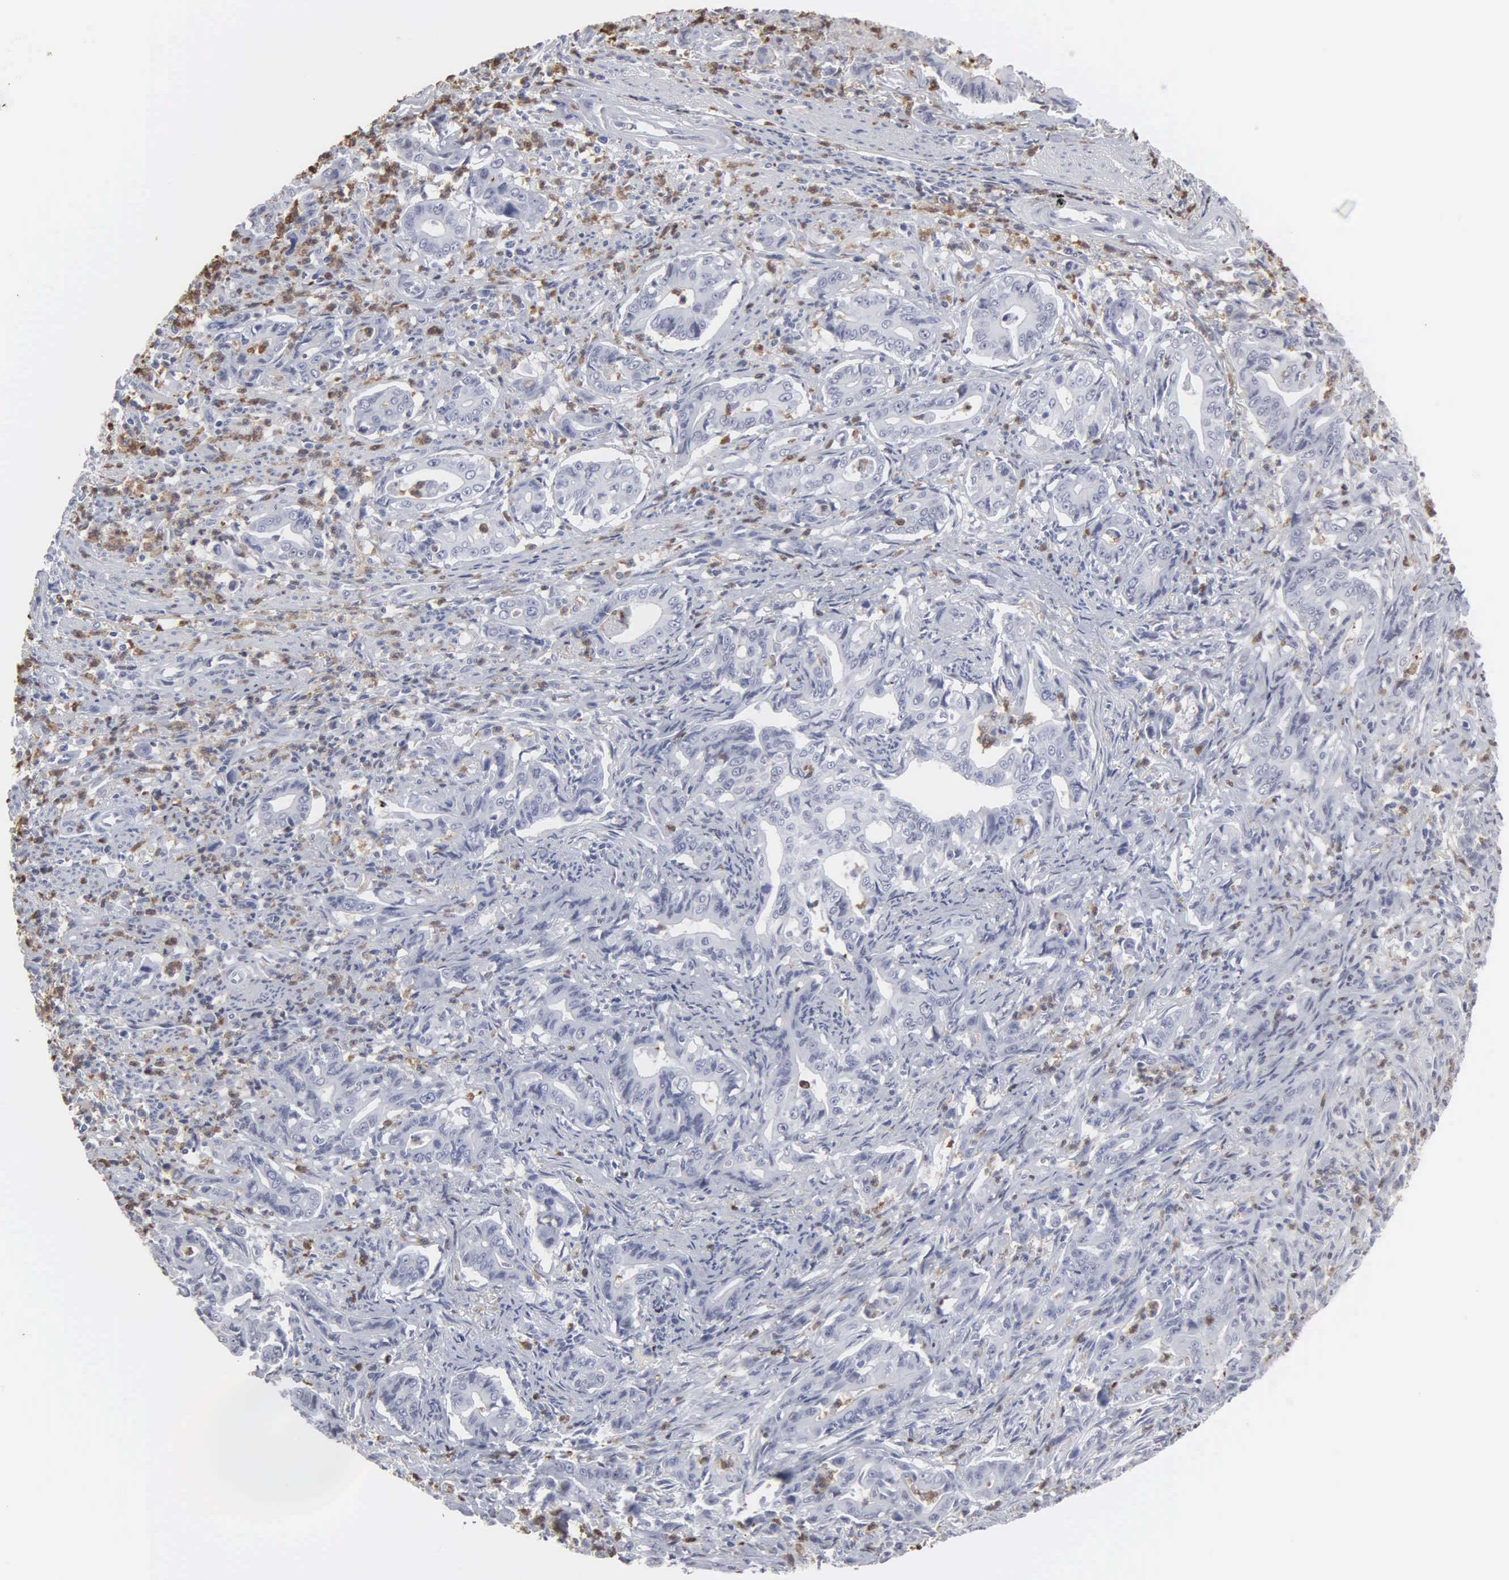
{"staining": {"intensity": "negative", "quantity": "none", "location": "none"}, "tissue": "stomach cancer", "cell_type": "Tumor cells", "image_type": "cancer", "snomed": [{"axis": "morphology", "description": "Adenocarcinoma, NOS"}, {"axis": "topography", "description": "Stomach"}], "caption": "Stomach adenocarcinoma stained for a protein using immunohistochemistry shows no positivity tumor cells.", "gene": "SPIN3", "patient": {"sex": "female", "age": 76}}